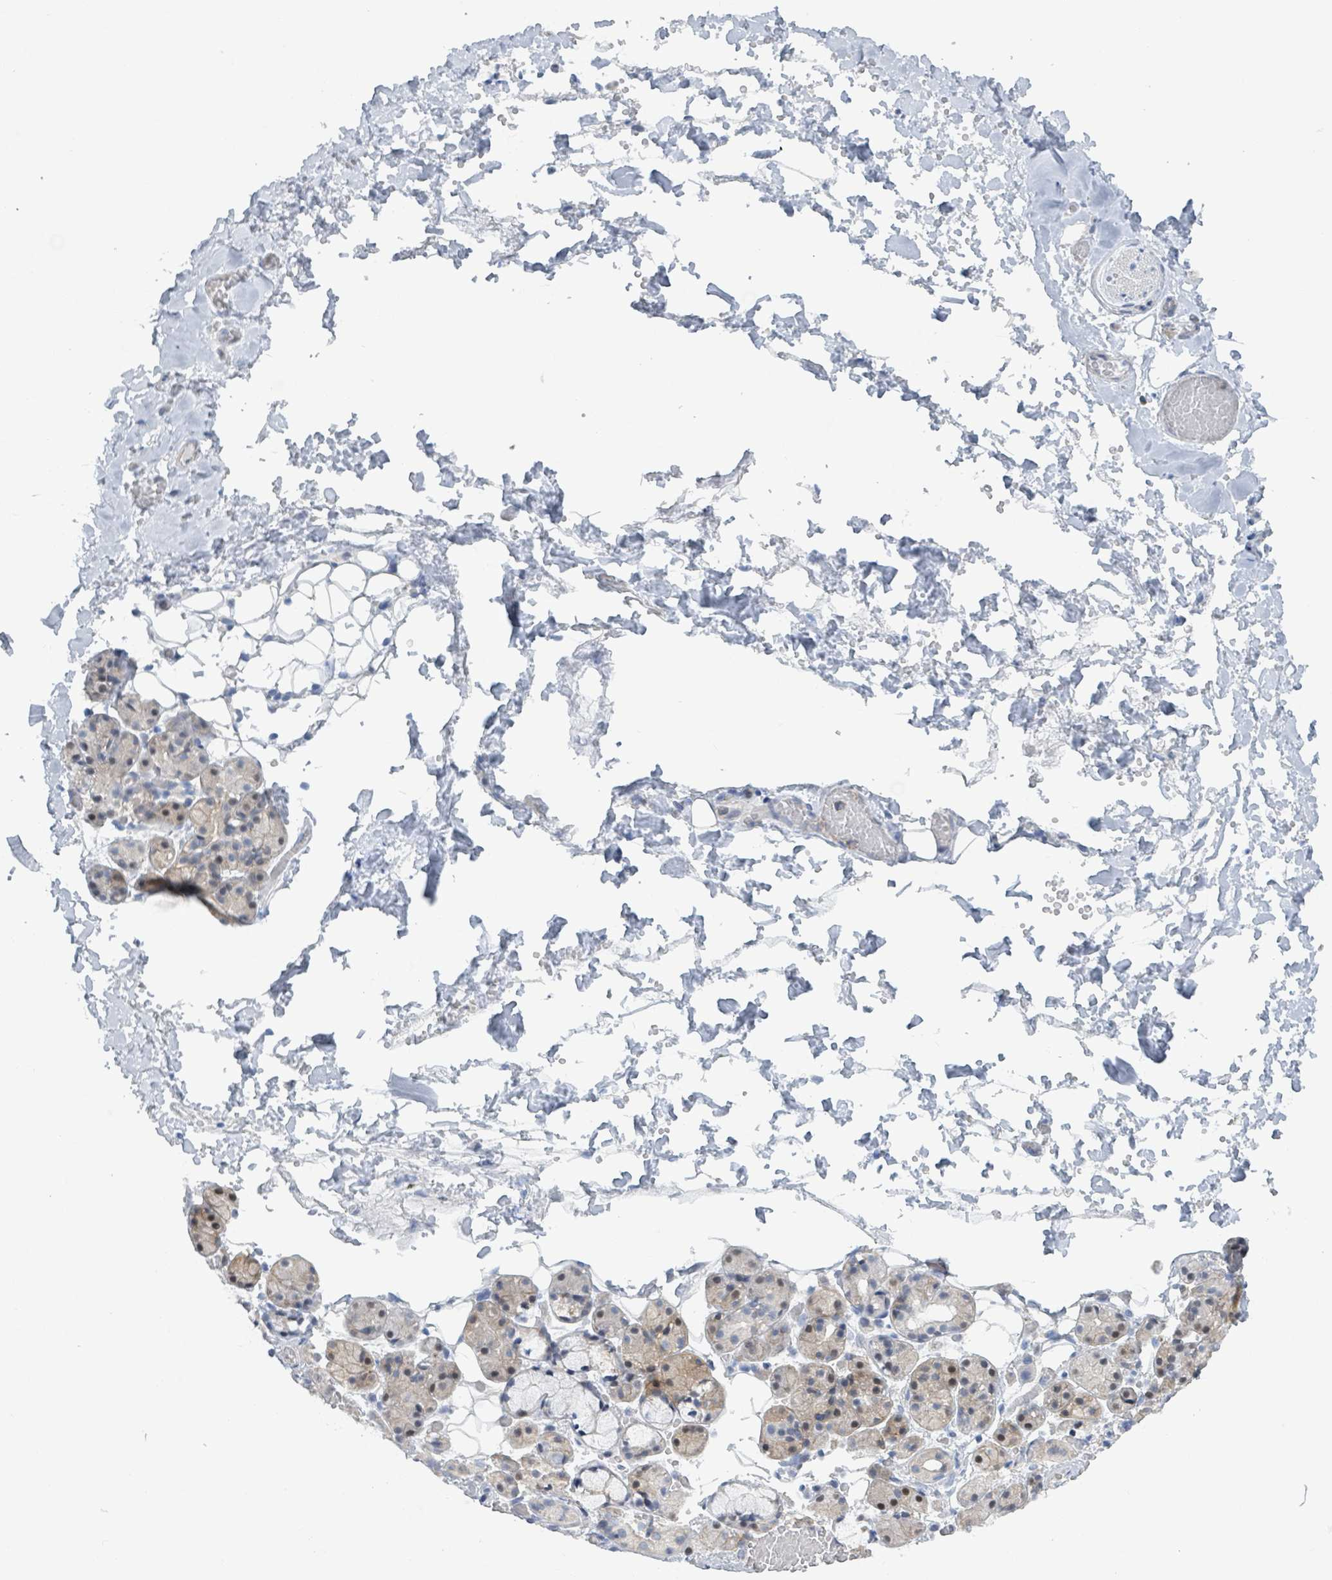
{"staining": {"intensity": "moderate", "quantity": "<25%", "location": "cytoplasmic/membranous,nuclear"}, "tissue": "salivary gland", "cell_type": "Glandular cells", "image_type": "normal", "snomed": [{"axis": "morphology", "description": "Normal tissue, NOS"}, {"axis": "topography", "description": "Salivary gland"}], "caption": "Brown immunohistochemical staining in benign salivary gland demonstrates moderate cytoplasmic/membranous,nuclear positivity in approximately <25% of glandular cells.", "gene": "DGKZ", "patient": {"sex": "male", "age": 63}}